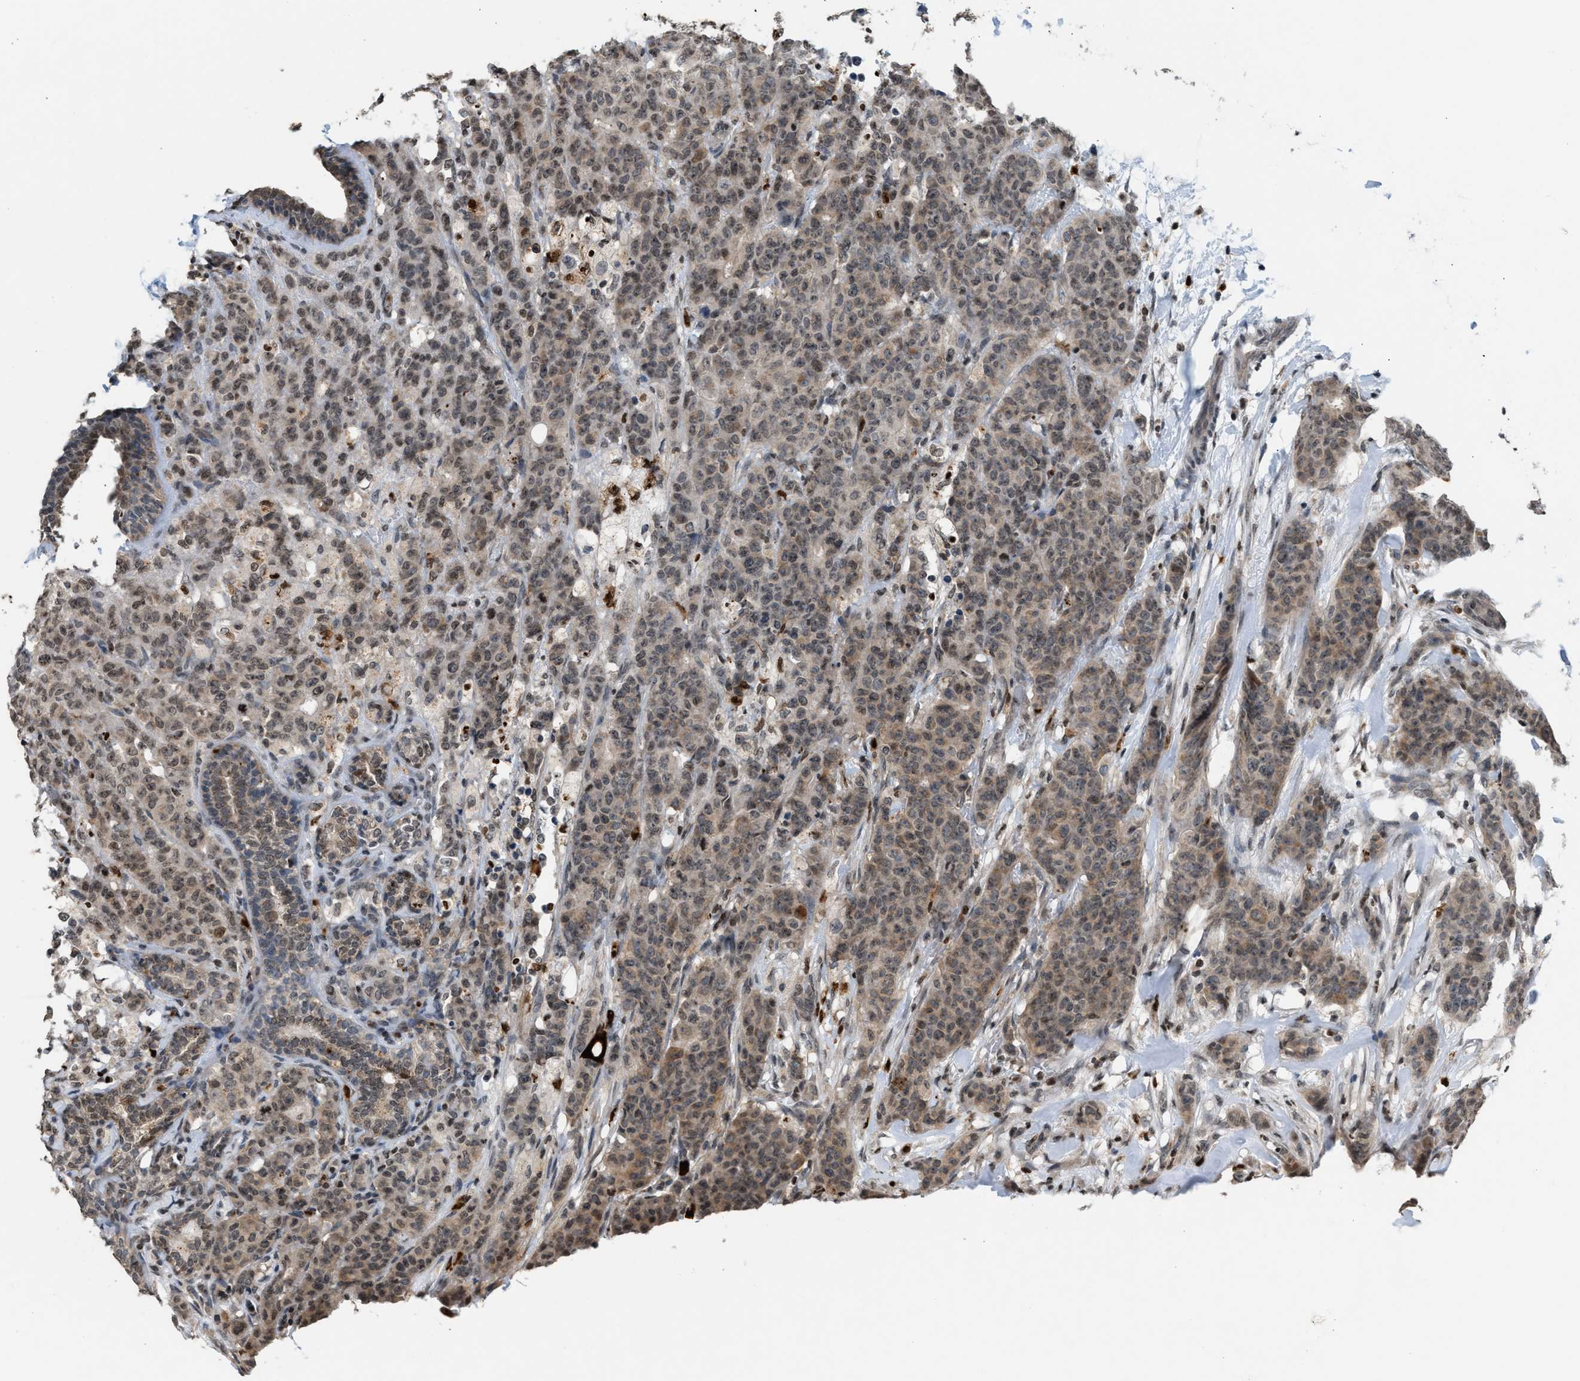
{"staining": {"intensity": "weak", "quantity": ">75%", "location": "cytoplasmic/membranous,nuclear"}, "tissue": "breast cancer", "cell_type": "Tumor cells", "image_type": "cancer", "snomed": [{"axis": "morphology", "description": "Normal tissue, NOS"}, {"axis": "morphology", "description": "Duct carcinoma"}, {"axis": "topography", "description": "Breast"}], "caption": "Intraductal carcinoma (breast) was stained to show a protein in brown. There is low levels of weak cytoplasmic/membranous and nuclear expression in approximately >75% of tumor cells. (Brightfield microscopy of DAB IHC at high magnification).", "gene": "PRUNE2", "patient": {"sex": "female", "age": 40}}